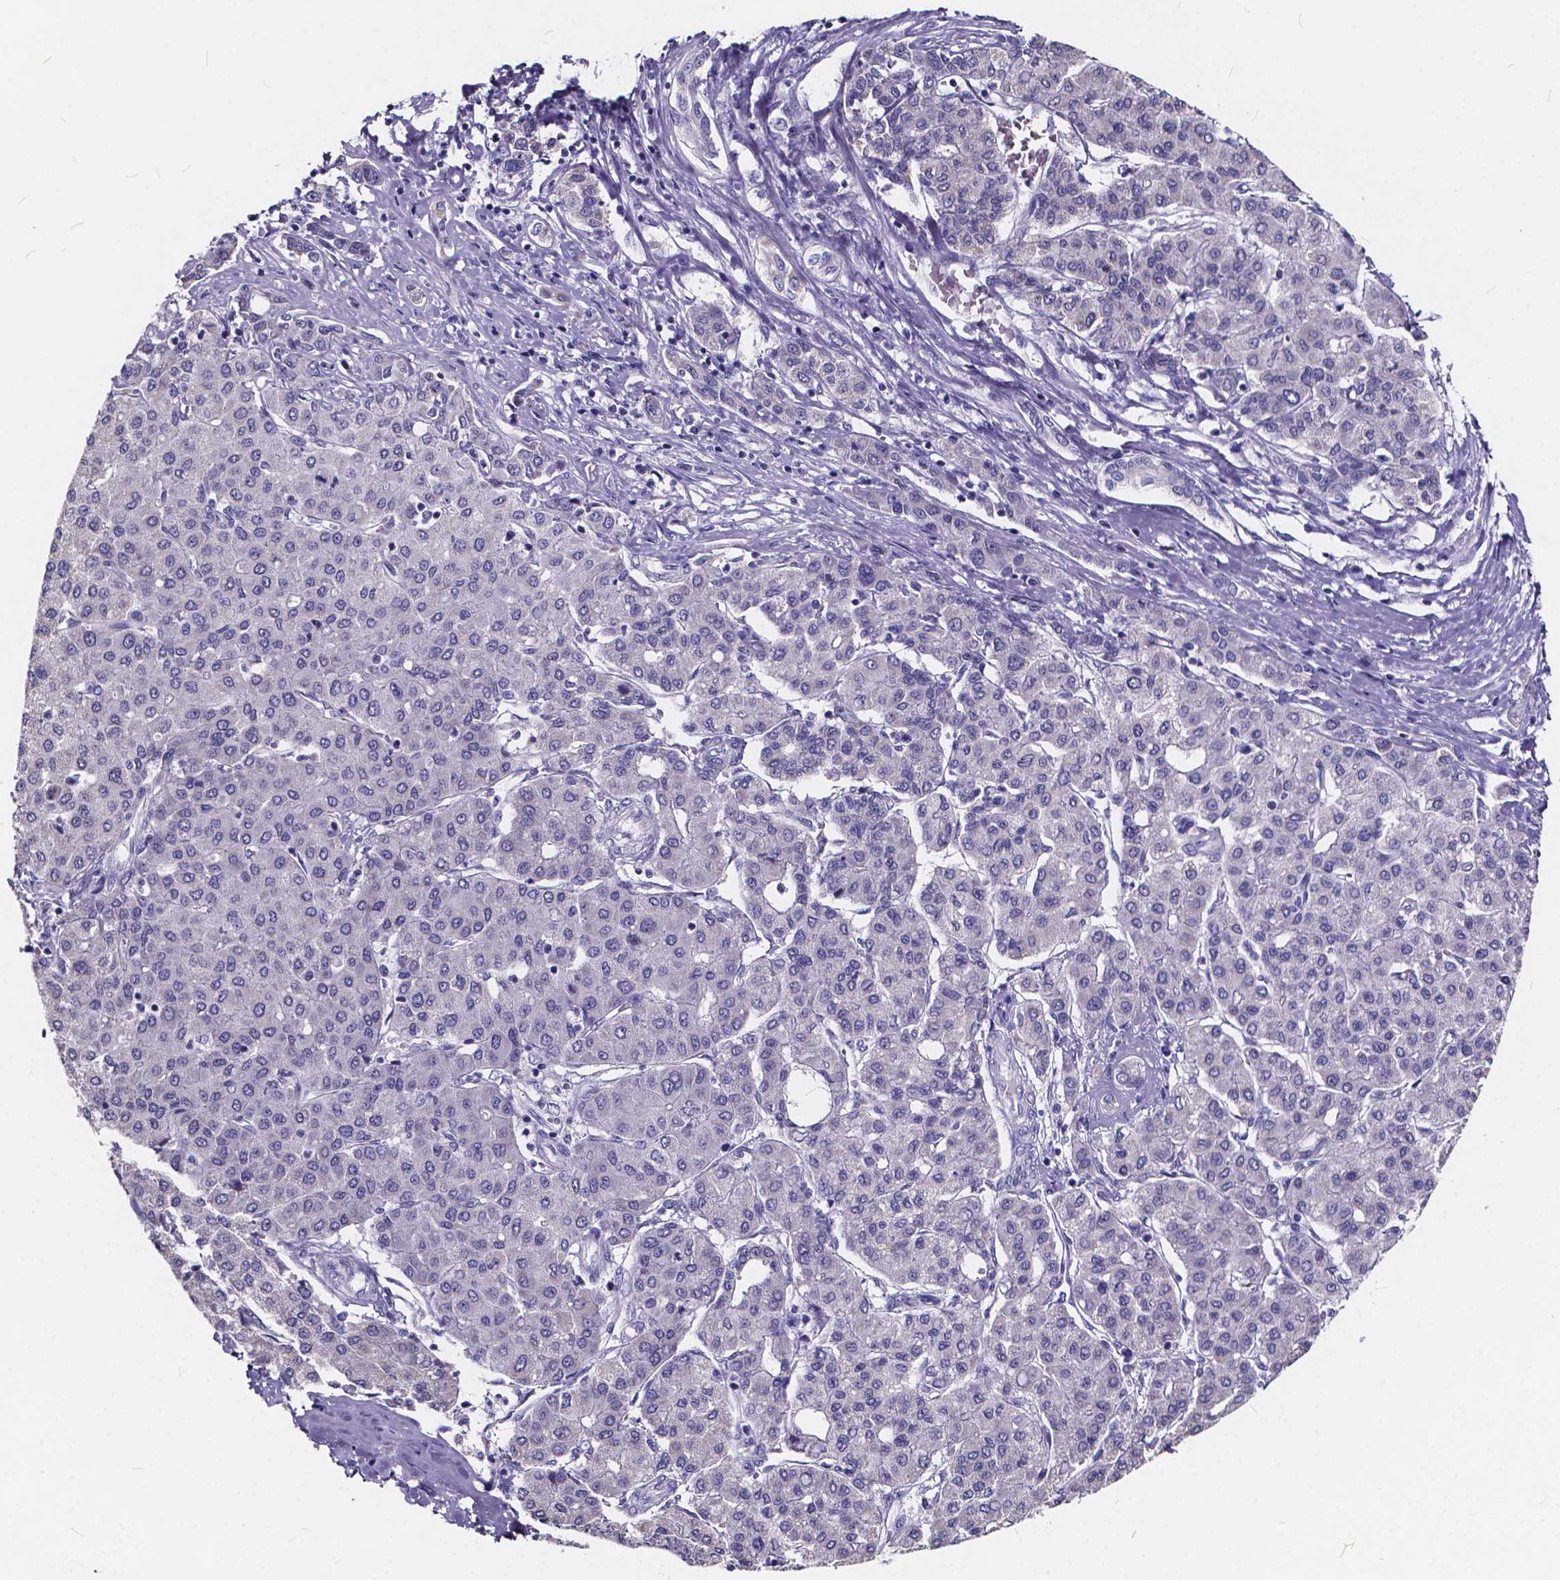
{"staining": {"intensity": "negative", "quantity": "none", "location": "none"}, "tissue": "liver cancer", "cell_type": "Tumor cells", "image_type": "cancer", "snomed": [{"axis": "morphology", "description": "Carcinoma, Hepatocellular, NOS"}, {"axis": "topography", "description": "Liver"}], "caption": "Tumor cells are negative for brown protein staining in liver cancer.", "gene": "SPEF2", "patient": {"sex": "male", "age": 65}}